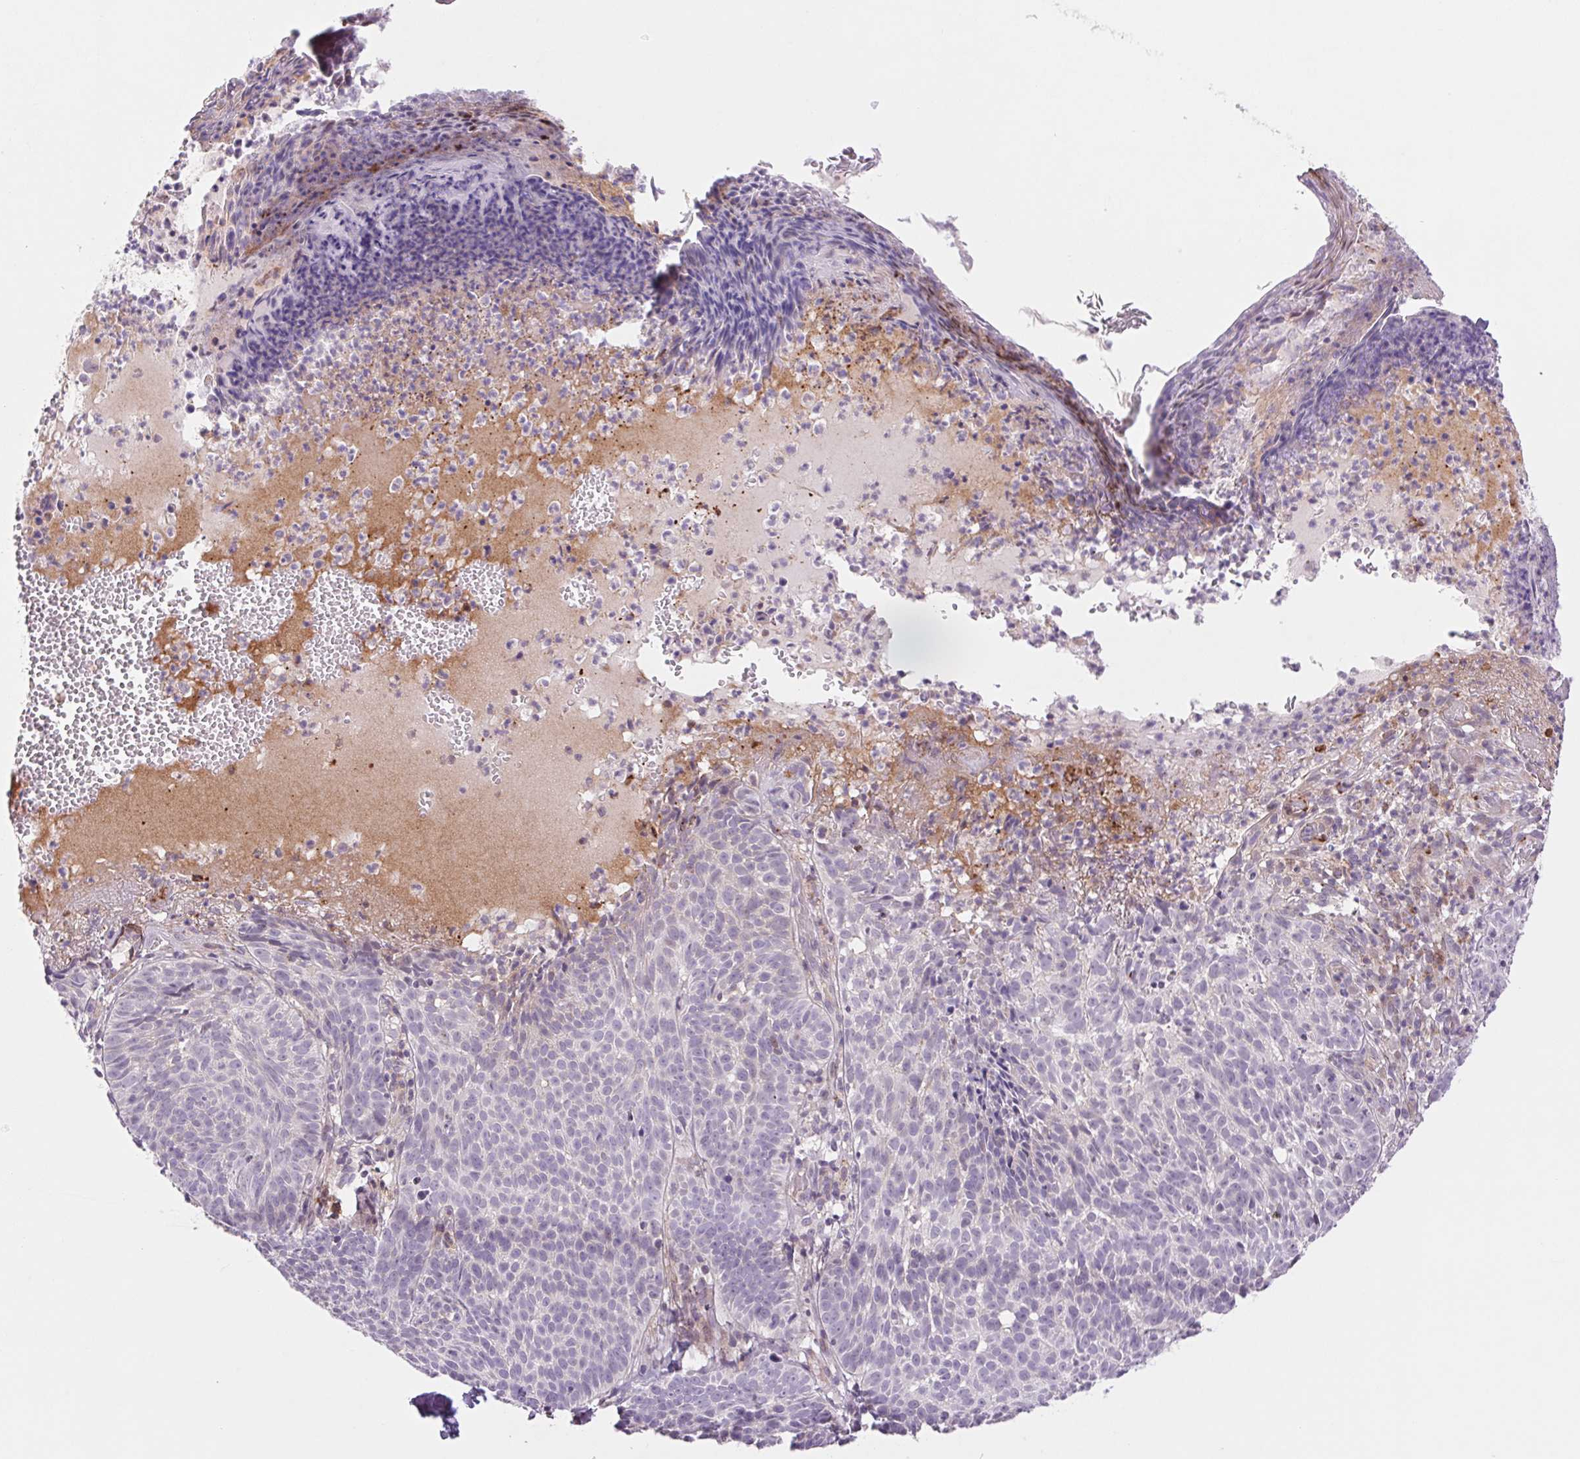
{"staining": {"intensity": "negative", "quantity": "none", "location": "none"}, "tissue": "skin cancer", "cell_type": "Tumor cells", "image_type": "cancer", "snomed": [{"axis": "morphology", "description": "Basal cell carcinoma"}, {"axis": "topography", "description": "Skin"}], "caption": "An IHC histopathology image of skin cancer is shown. There is no staining in tumor cells of skin cancer.", "gene": "MS4A13", "patient": {"sex": "male", "age": 90}}